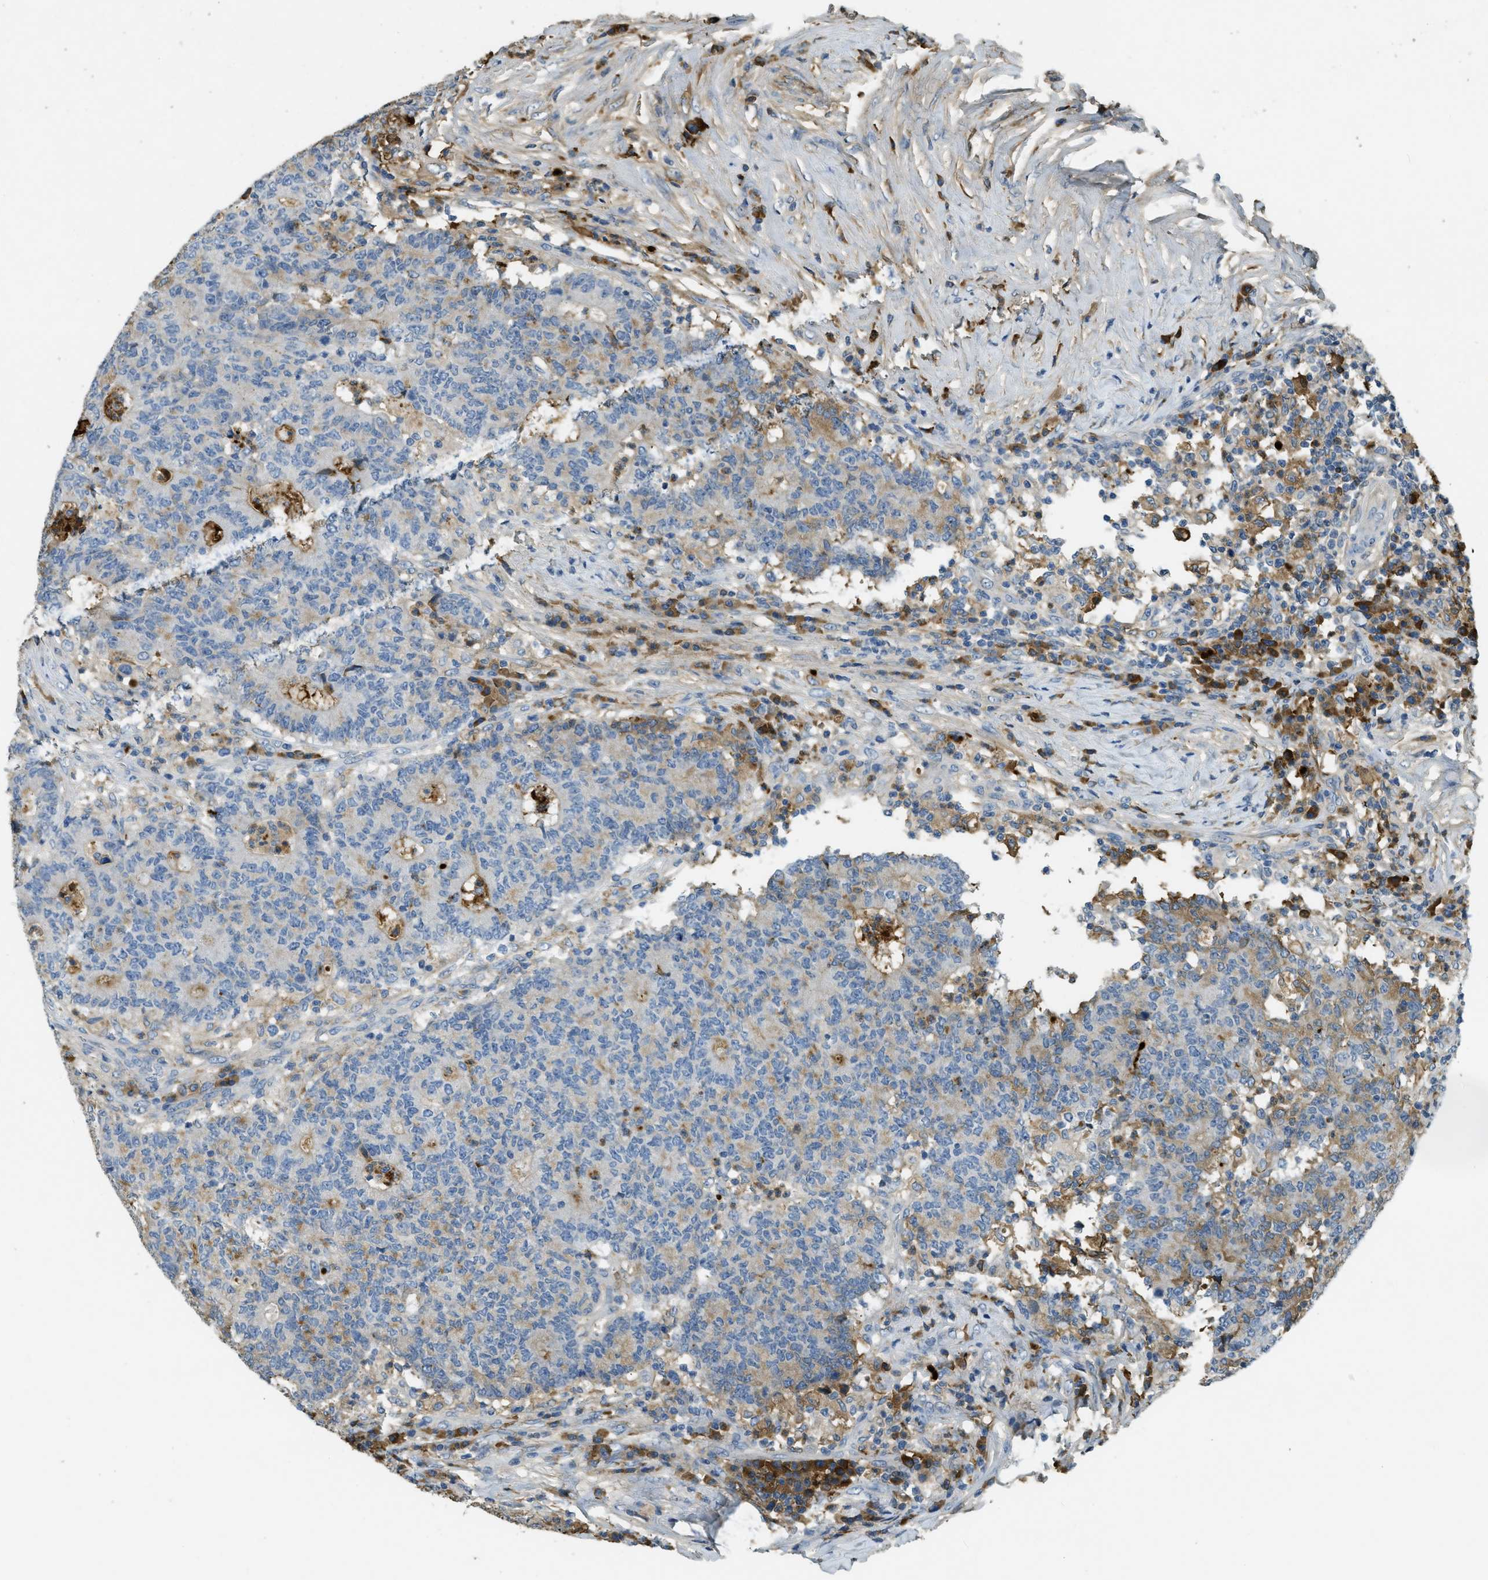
{"staining": {"intensity": "weak", "quantity": "<25%", "location": "cytoplasmic/membranous"}, "tissue": "colorectal cancer", "cell_type": "Tumor cells", "image_type": "cancer", "snomed": [{"axis": "morphology", "description": "Normal tissue, NOS"}, {"axis": "morphology", "description": "Adenocarcinoma, NOS"}, {"axis": "topography", "description": "Colon"}], "caption": "DAB (3,3'-diaminobenzidine) immunohistochemical staining of human colorectal cancer reveals no significant positivity in tumor cells.", "gene": "PRTN3", "patient": {"sex": "female", "age": 75}}